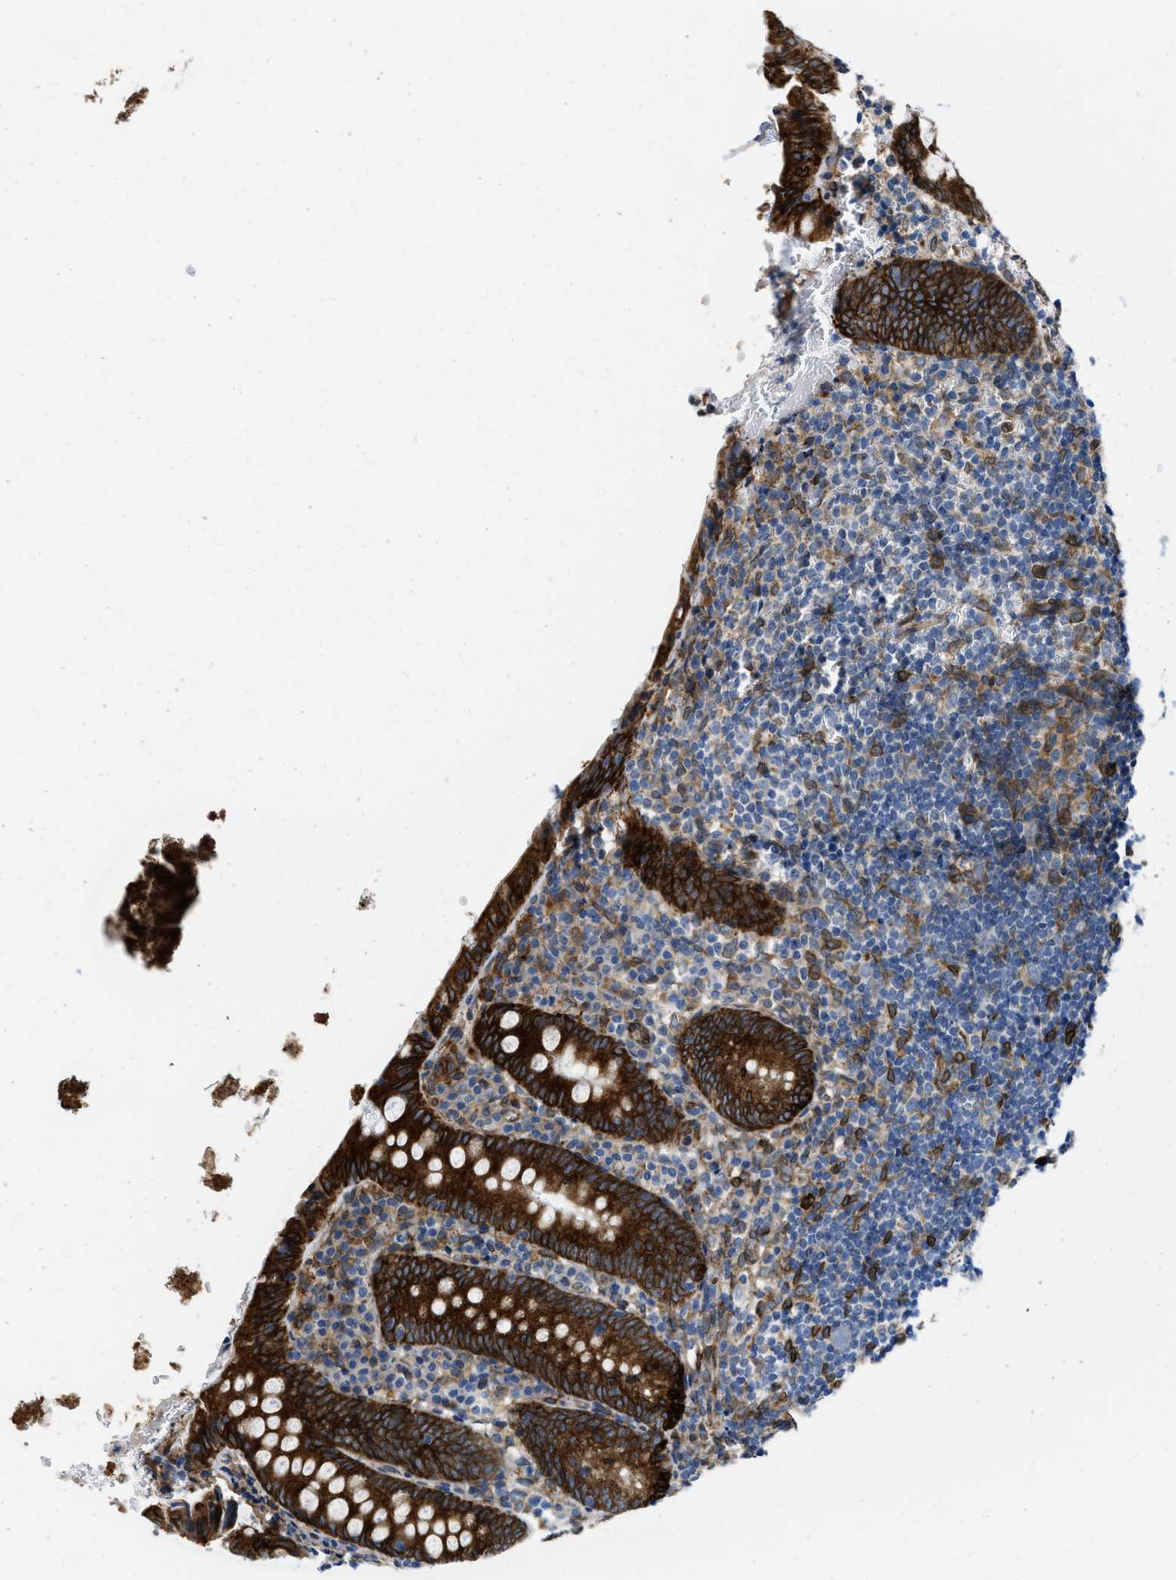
{"staining": {"intensity": "strong", "quantity": ">75%", "location": "cytoplasmic/membranous"}, "tissue": "appendix", "cell_type": "Glandular cells", "image_type": "normal", "snomed": [{"axis": "morphology", "description": "Normal tissue, NOS"}, {"axis": "topography", "description": "Appendix"}], "caption": "Protein staining by immunohistochemistry exhibits strong cytoplasmic/membranous expression in about >75% of glandular cells in unremarkable appendix.", "gene": "ERLIN2", "patient": {"sex": "female", "age": 10}}